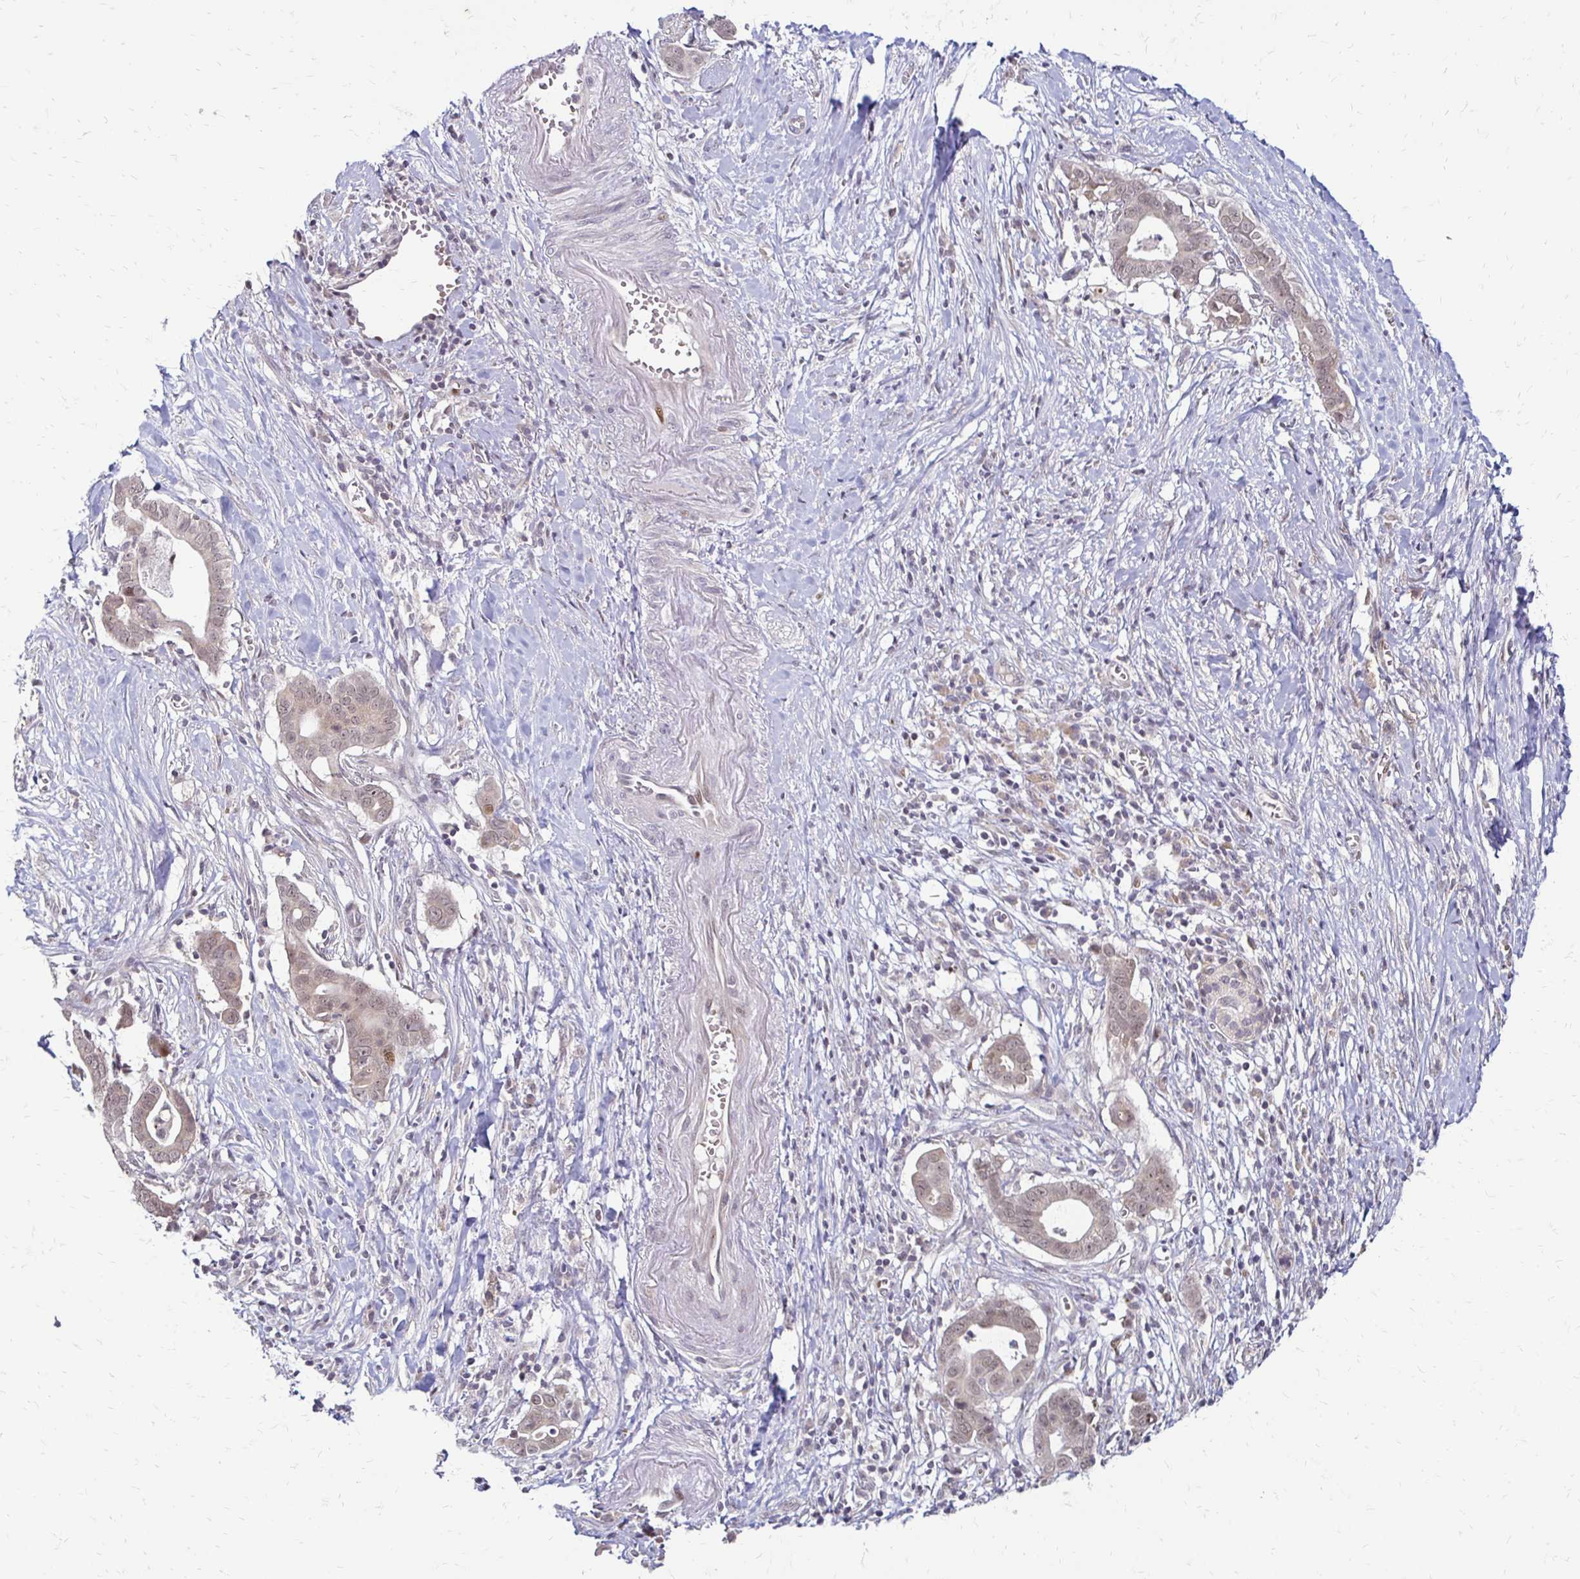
{"staining": {"intensity": "weak", "quantity": ">75%", "location": "cytoplasmic/membranous,nuclear"}, "tissue": "pancreatic cancer", "cell_type": "Tumor cells", "image_type": "cancer", "snomed": [{"axis": "morphology", "description": "Adenocarcinoma, NOS"}, {"axis": "topography", "description": "Pancreas"}], "caption": "This photomicrograph shows pancreatic cancer (adenocarcinoma) stained with immunohistochemistry to label a protein in brown. The cytoplasmic/membranous and nuclear of tumor cells show weak positivity for the protein. Nuclei are counter-stained blue.", "gene": "TRIR", "patient": {"sex": "male", "age": 61}}